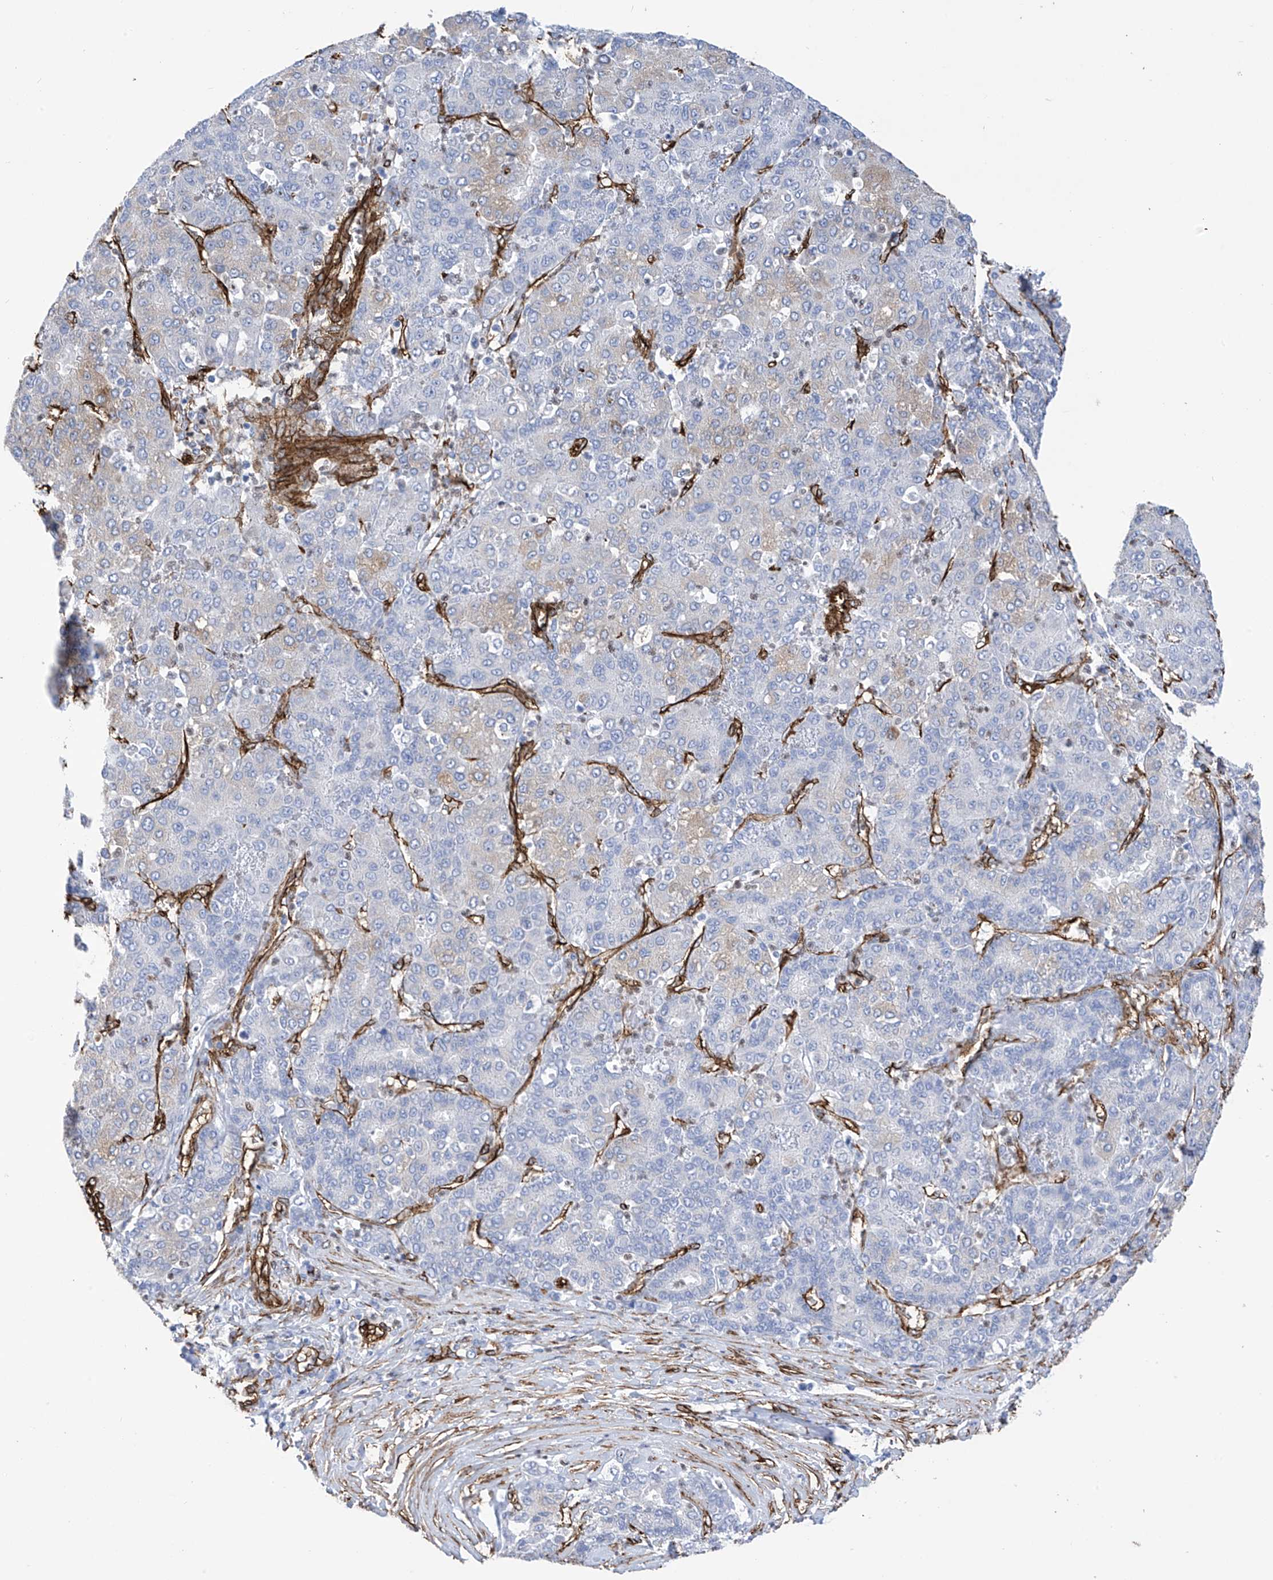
{"staining": {"intensity": "weak", "quantity": "<25%", "location": "cytoplasmic/membranous"}, "tissue": "liver cancer", "cell_type": "Tumor cells", "image_type": "cancer", "snomed": [{"axis": "morphology", "description": "Carcinoma, Hepatocellular, NOS"}, {"axis": "topography", "description": "Liver"}], "caption": "Liver hepatocellular carcinoma stained for a protein using IHC exhibits no staining tumor cells.", "gene": "UBTD1", "patient": {"sex": "male", "age": 65}}